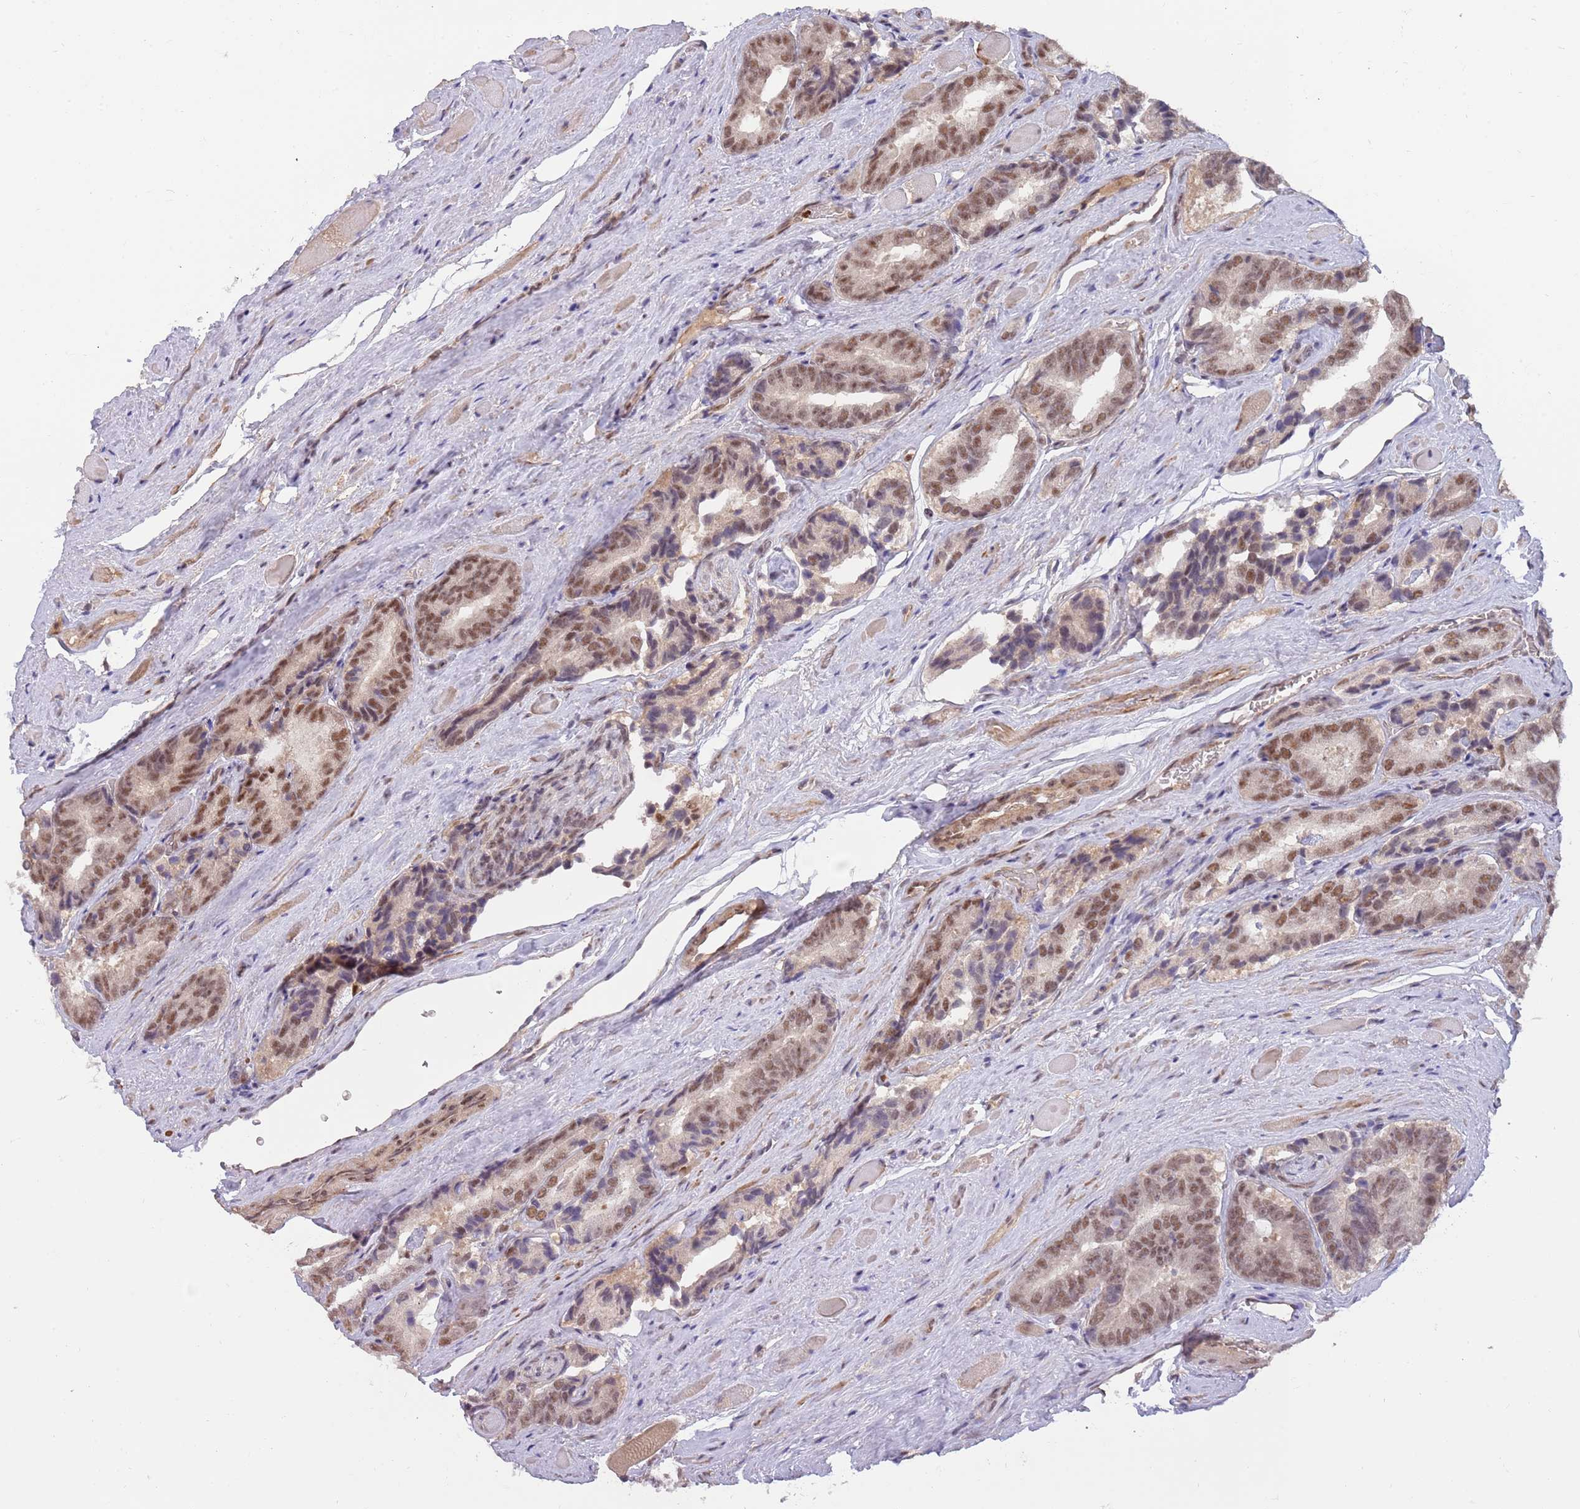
{"staining": {"intensity": "moderate", "quantity": ">75%", "location": "nuclear"}, "tissue": "prostate cancer", "cell_type": "Tumor cells", "image_type": "cancer", "snomed": [{"axis": "morphology", "description": "Adenocarcinoma, High grade"}, {"axis": "topography", "description": "Prostate"}], "caption": "Prostate cancer stained with a protein marker displays moderate staining in tumor cells.", "gene": "ZBTB7A", "patient": {"sex": "male", "age": 72}}